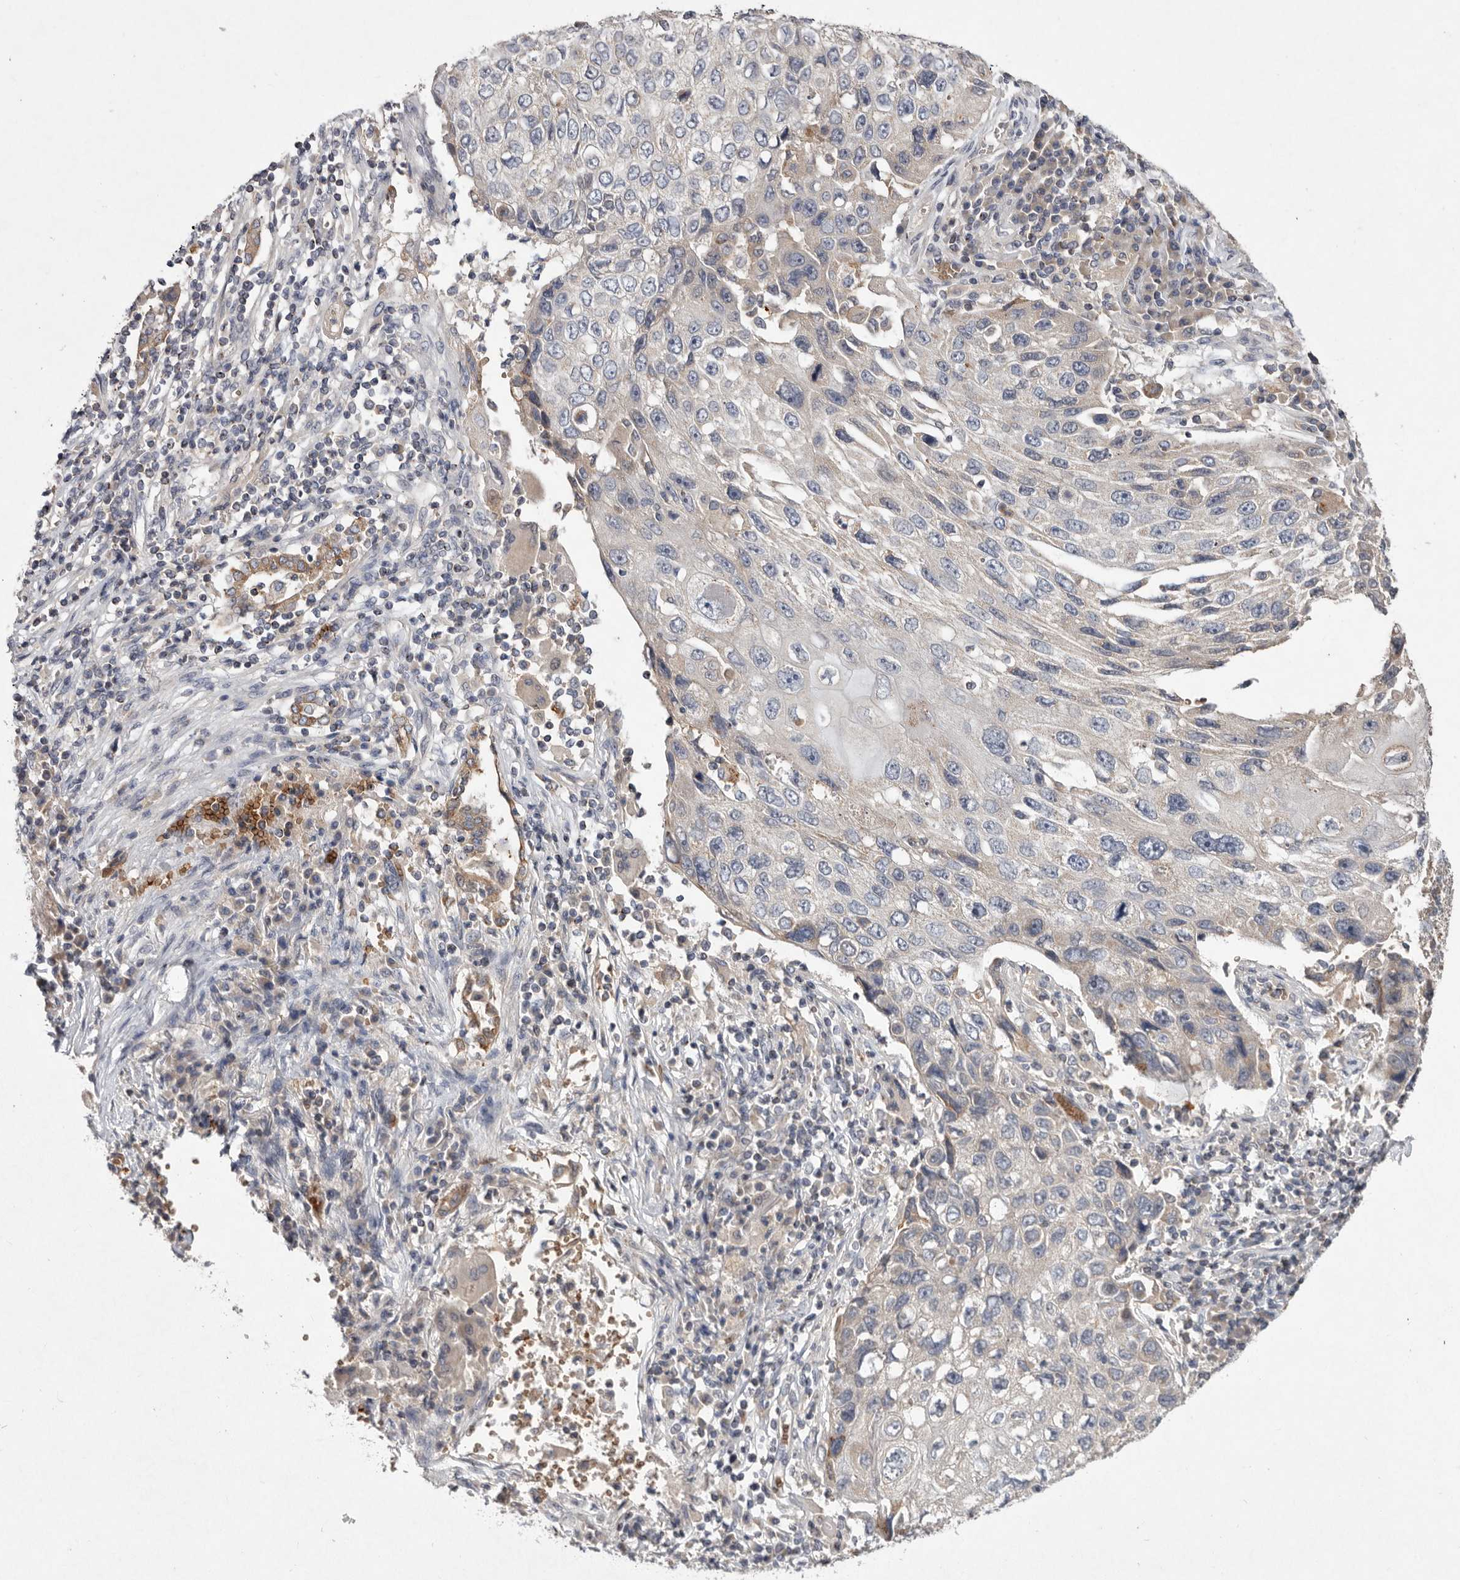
{"staining": {"intensity": "negative", "quantity": "none", "location": "none"}, "tissue": "lung cancer", "cell_type": "Tumor cells", "image_type": "cancer", "snomed": [{"axis": "morphology", "description": "Squamous cell carcinoma, NOS"}, {"axis": "topography", "description": "Lung"}], "caption": "The micrograph shows no staining of tumor cells in lung squamous cell carcinoma.", "gene": "TNFSF14", "patient": {"sex": "male", "age": 61}}